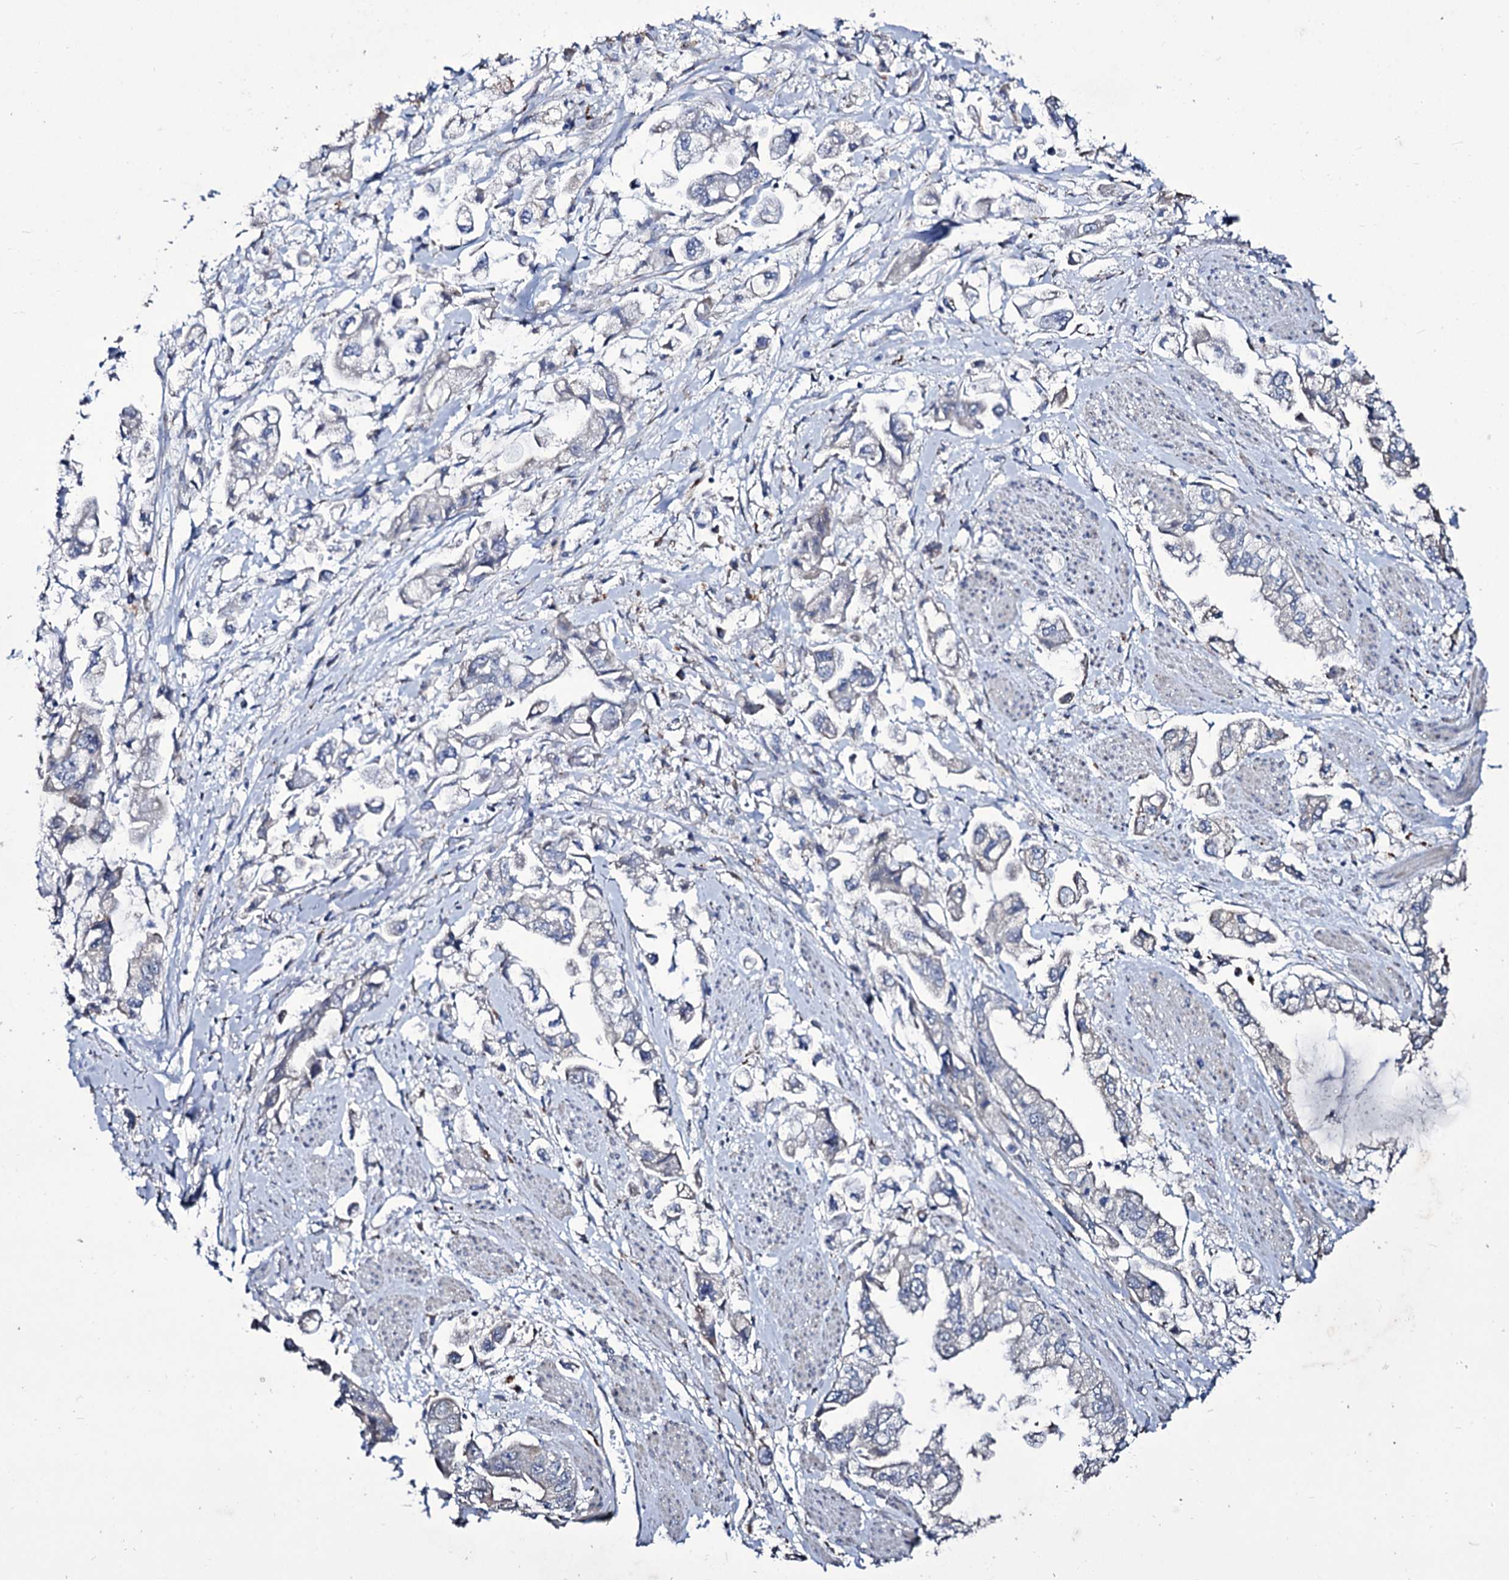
{"staining": {"intensity": "negative", "quantity": "none", "location": "none"}, "tissue": "stomach cancer", "cell_type": "Tumor cells", "image_type": "cancer", "snomed": [{"axis": "morphology", "description": "Adenocarcinoma, NOS"}, {"axis": "topography", "description": "Stomach"}], "caption": "Protein analysis of stomach adenocarcinoma exhibits no significant staining in tumor cells.", "gene": "TUBGCP5", "patient": {"sex": "male", "age": 62}}